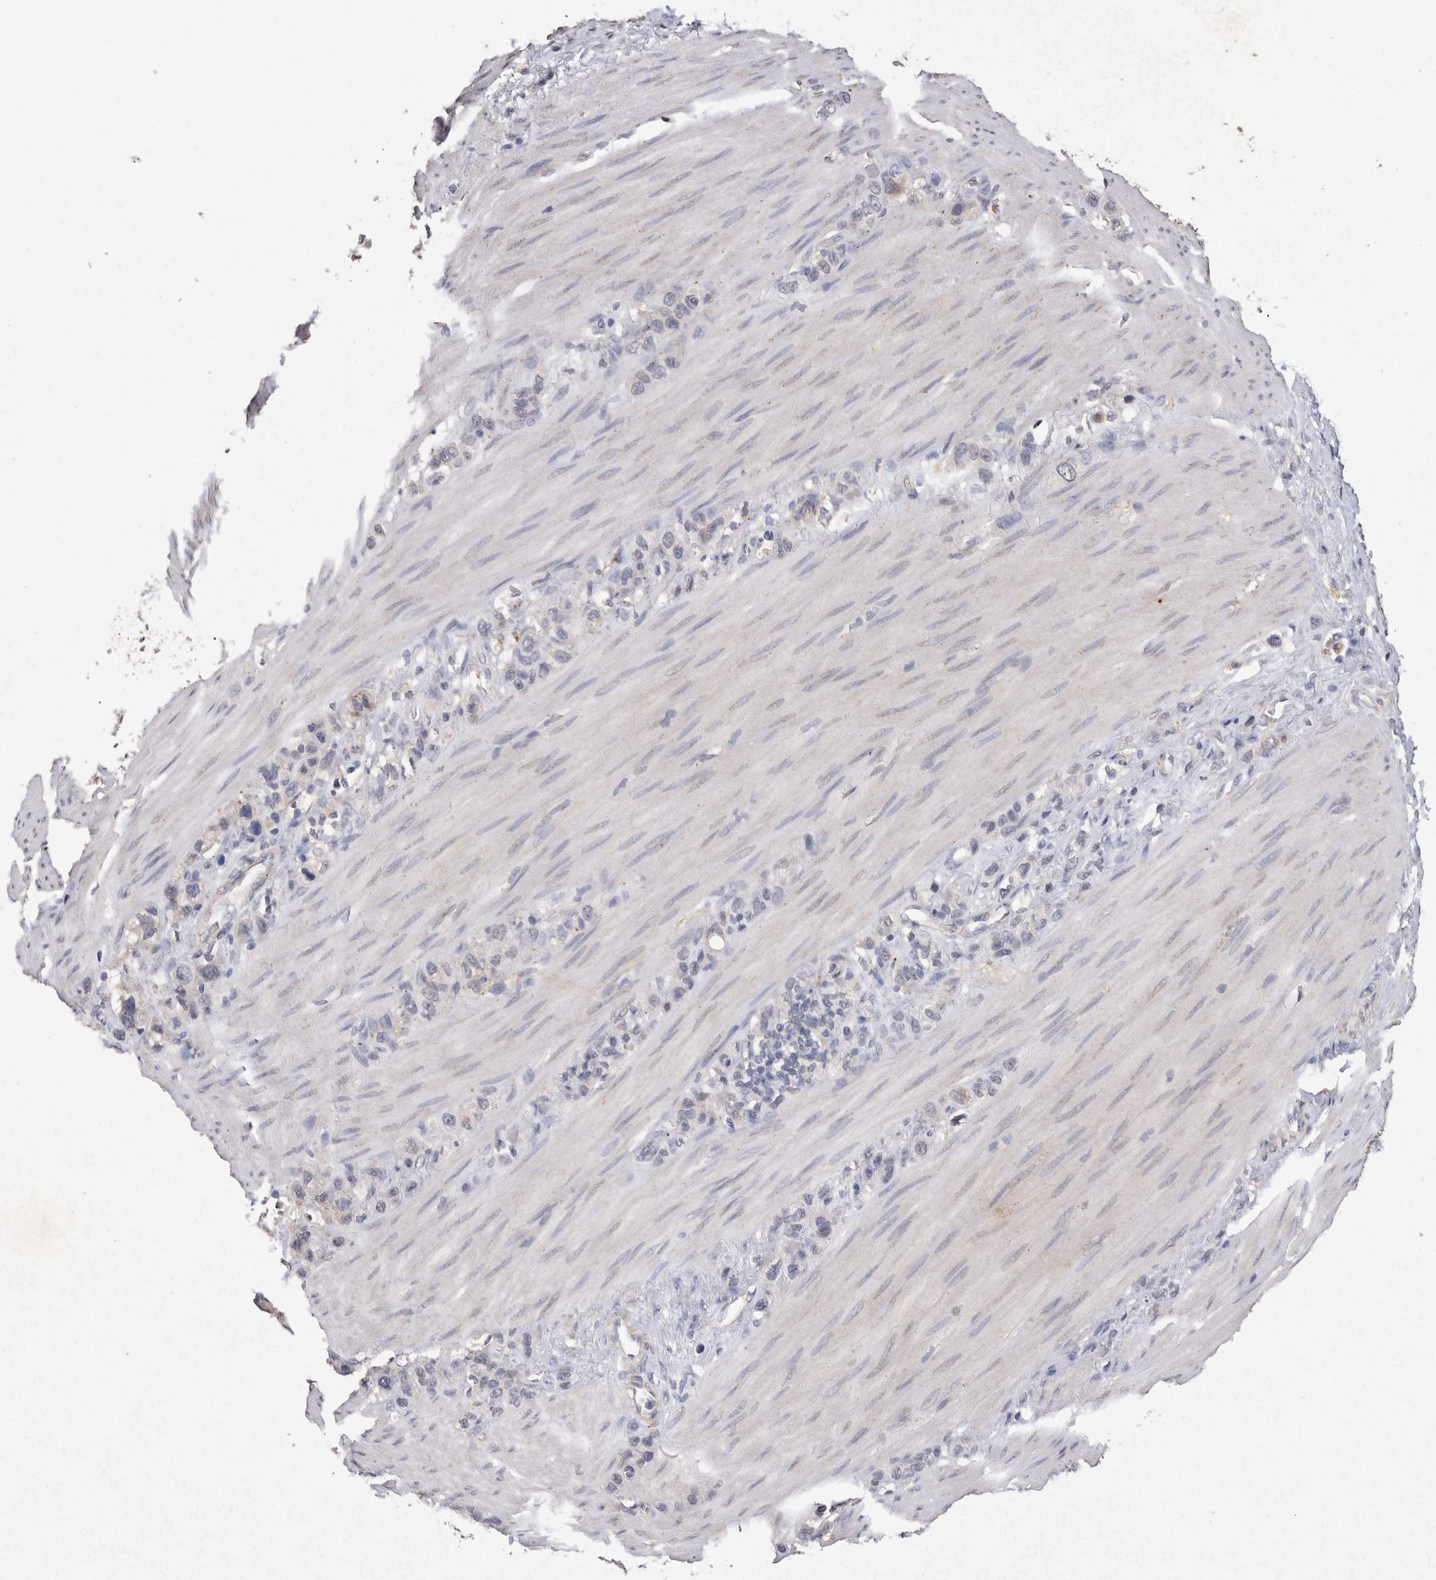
{"staining": {"intensity": "moderate", "quantity": "<25%", "location": "cytoplasmic/membranous"}, "tissue": "stomach cancer", "cell_type": "Tumor cells", "image_type": "cancer", "snomed": [{"axis": "morphology", "description": "Adenocarcinoma, NOS"}, {"axis": "morphology", "description": "Adenocarcinoma, High grade"}, {"axis": "topography", "description": "Stomach, upper"}, {"axis": "topography", "description": "Stomach, lower"}], "caption": "Protein staining of stomach adenocarcinoma tissue demonstrates moderate cytoplasmic/membranous staining in approximately <25% of tumor cells.", "gene": "CDH6", "patient": {"sex": "female", "age": 65}}